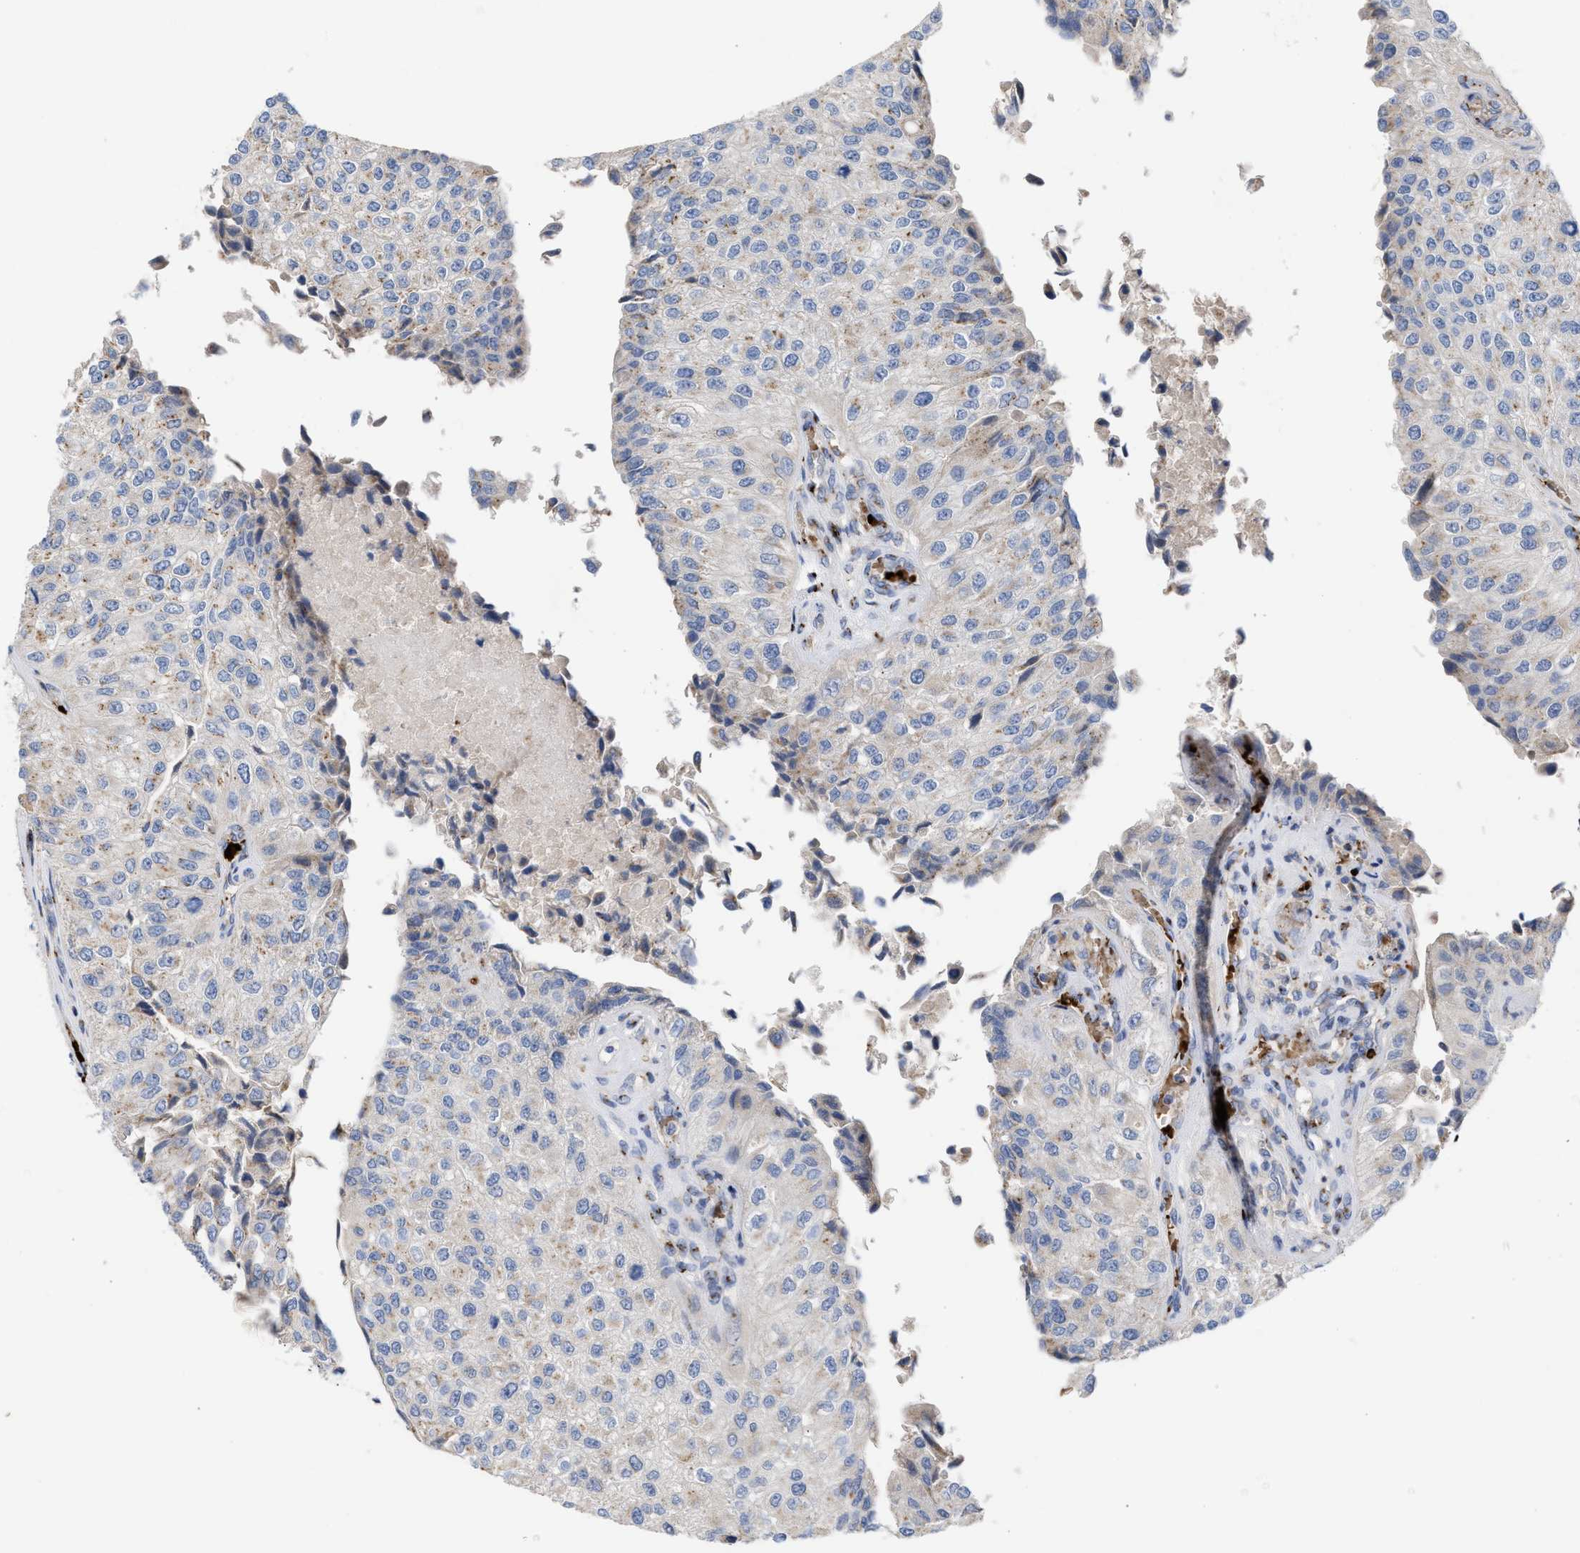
{"staining": {"intensity": "weak", "quantity": "<25%", "location": "cytoplasmic/membranous"}, "tissue": "urothelial cancer", "cell_type": "Tumor cells", "image_type": "cancer", "snomed": [{"axis": "morphology", "description": "Urothelial carcinoma, High grade"}, {"axis": "topography", "description": "Kidney"}, {"axis": "topography", "description": "Urinary bladder"}], "caption": "A photomicrograph of urothelial cancer stained for a protein demonstrates no brown staining in tumor cells.", "gene": "CCL2", "patient": {"sex": "male", "age": 77}}